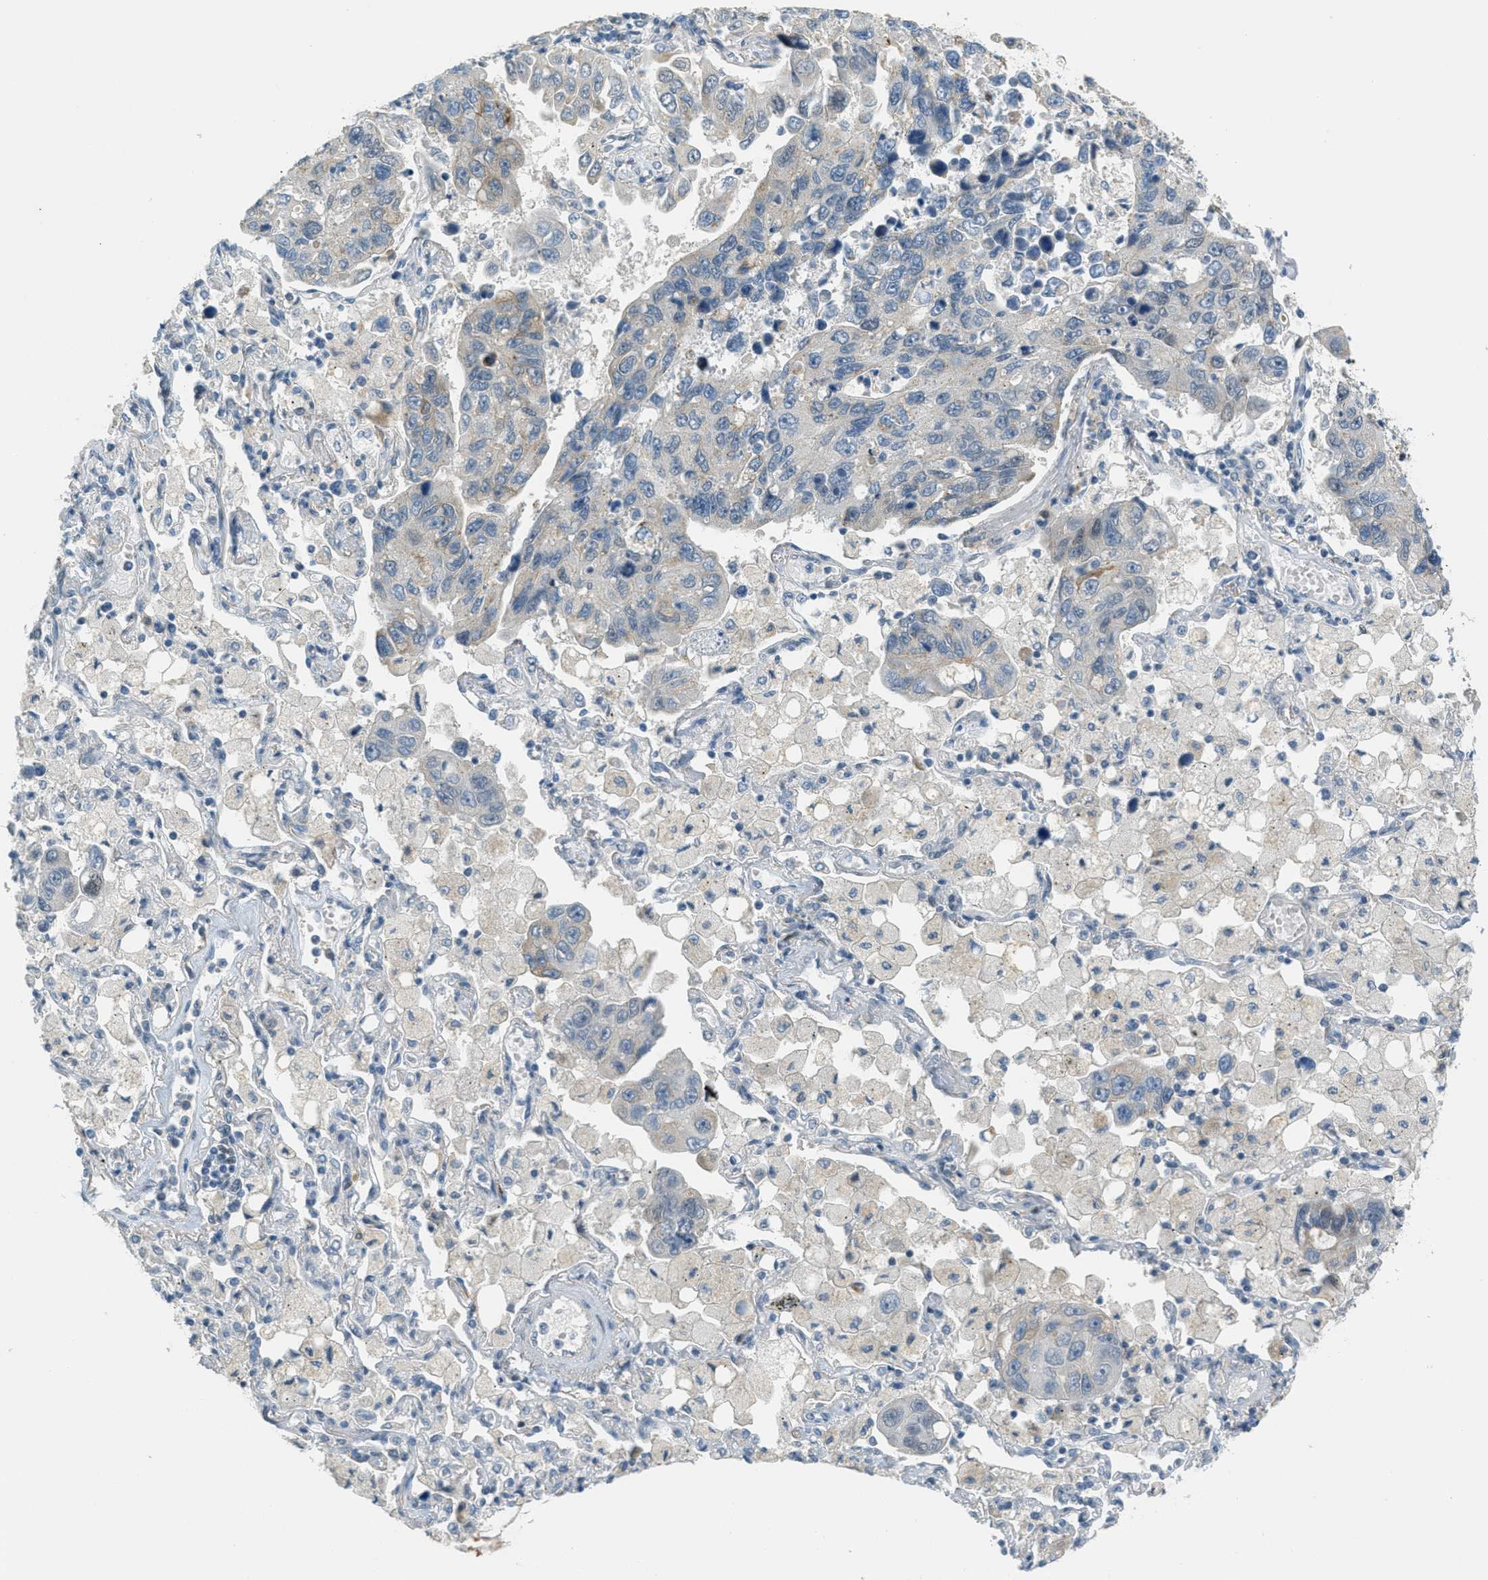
{"staining": {"intensity": "negative", "quantity": "none", "location": "none"}, "tissue": "lung cancer", "cell_type": "Tumor cells", "image_type": "cancer", "snomed": [{"axis": "morphology", "description": "Adenocarcinoma, NOS"}, {"axis": "topography", "description": "Lung"}], "caption": "This is an IHC micrograph of human lung adenocarcinoma. There is no expression in tumor cells.", "gene": "TCF3", "patient": {"sex": "male", "age": 64}}